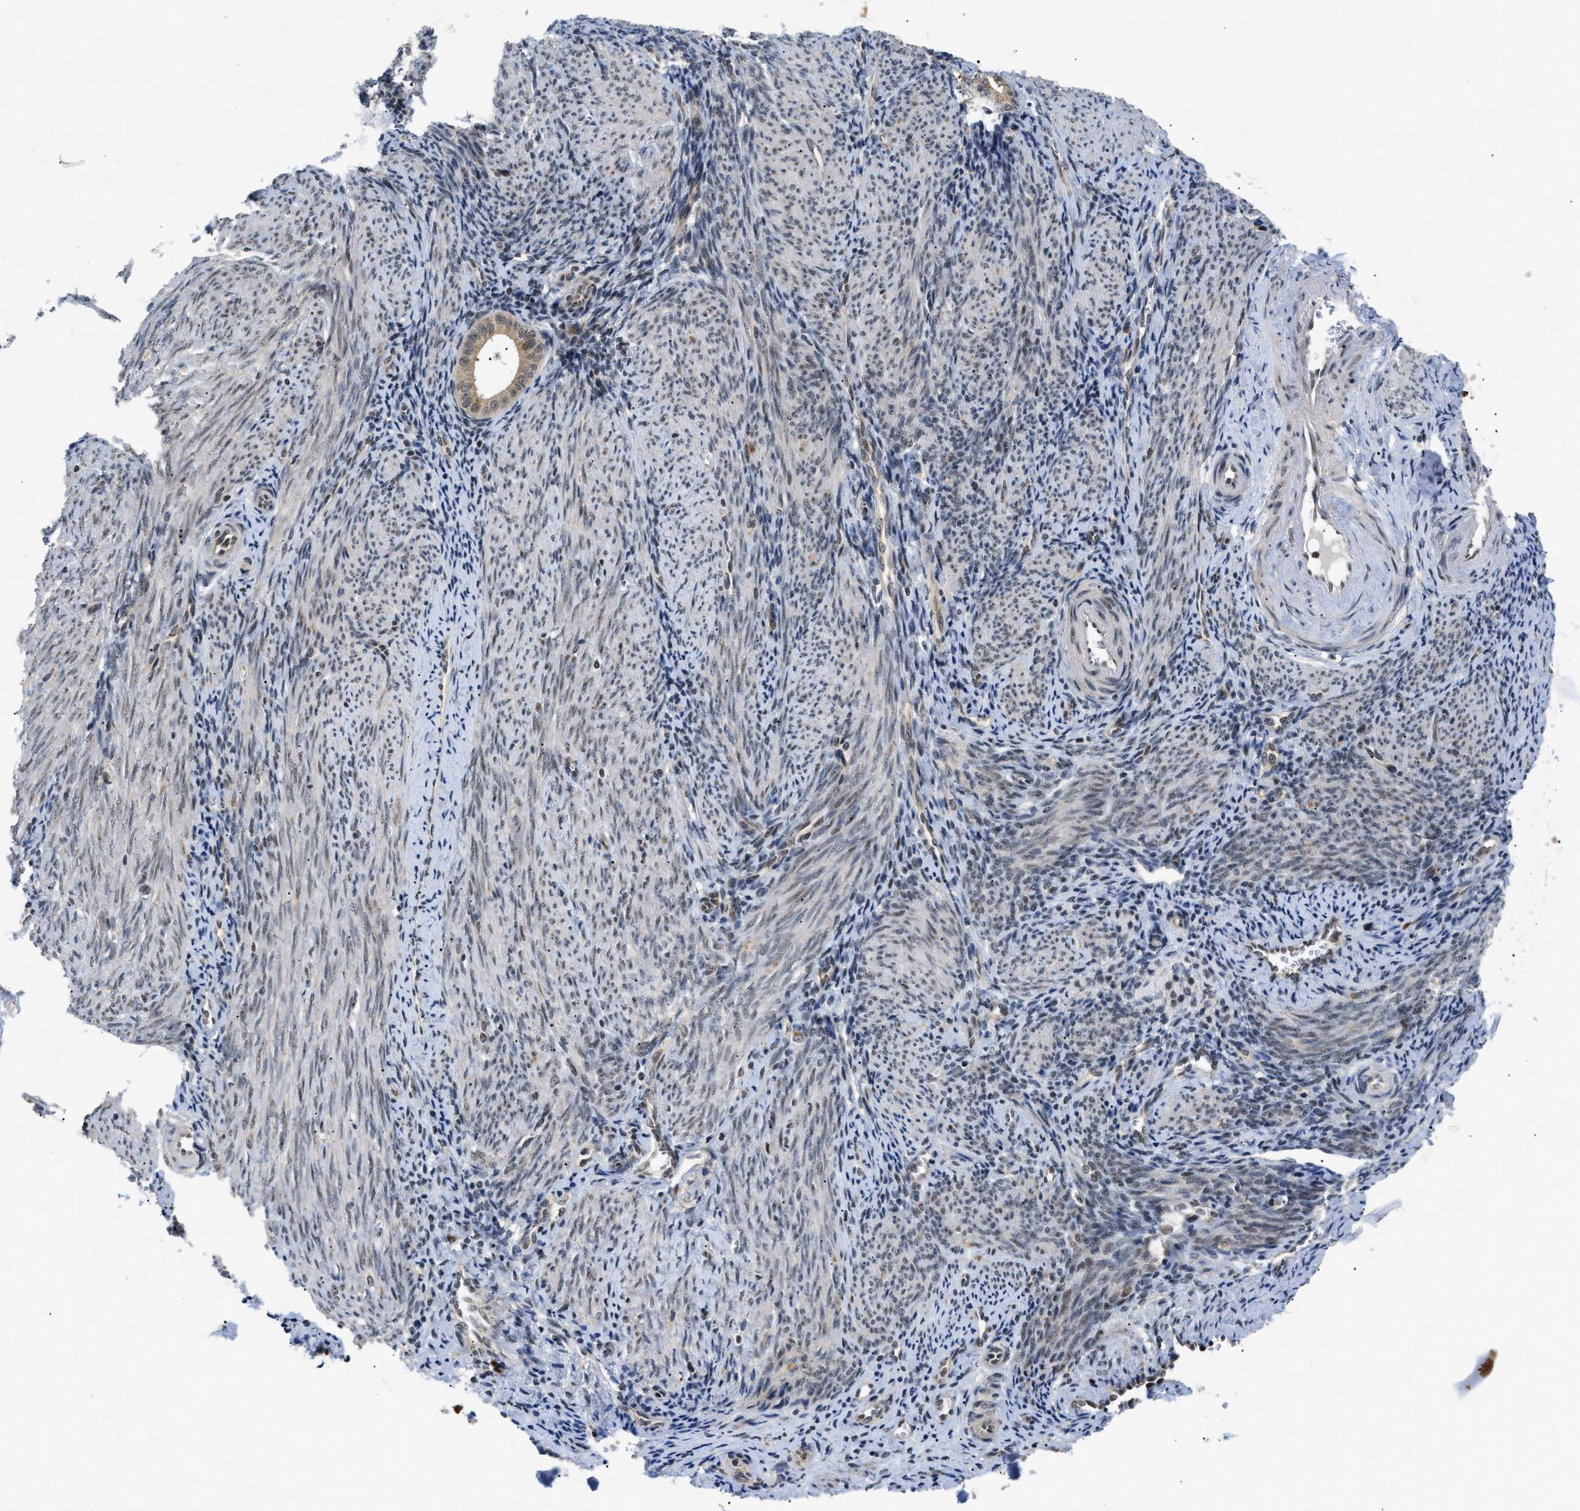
{"staining": {"intensity": "negative", "quantity": "none", "location": "none"}, "tissue": "endometrium", "cell_type": "Cells in endometrial stroma", "image_type": "normal", "snomed": [{"axis": "morphology", "description": "Normal tissue, NOS"}, {"axis": "topography", "description": "Endometrium"}], "caption": "The image displays no significant positivity in cells in endometrial stroma of endometrium.", "gene": "ZBTB11", "patient": {"sex": "female", "age": 50}}